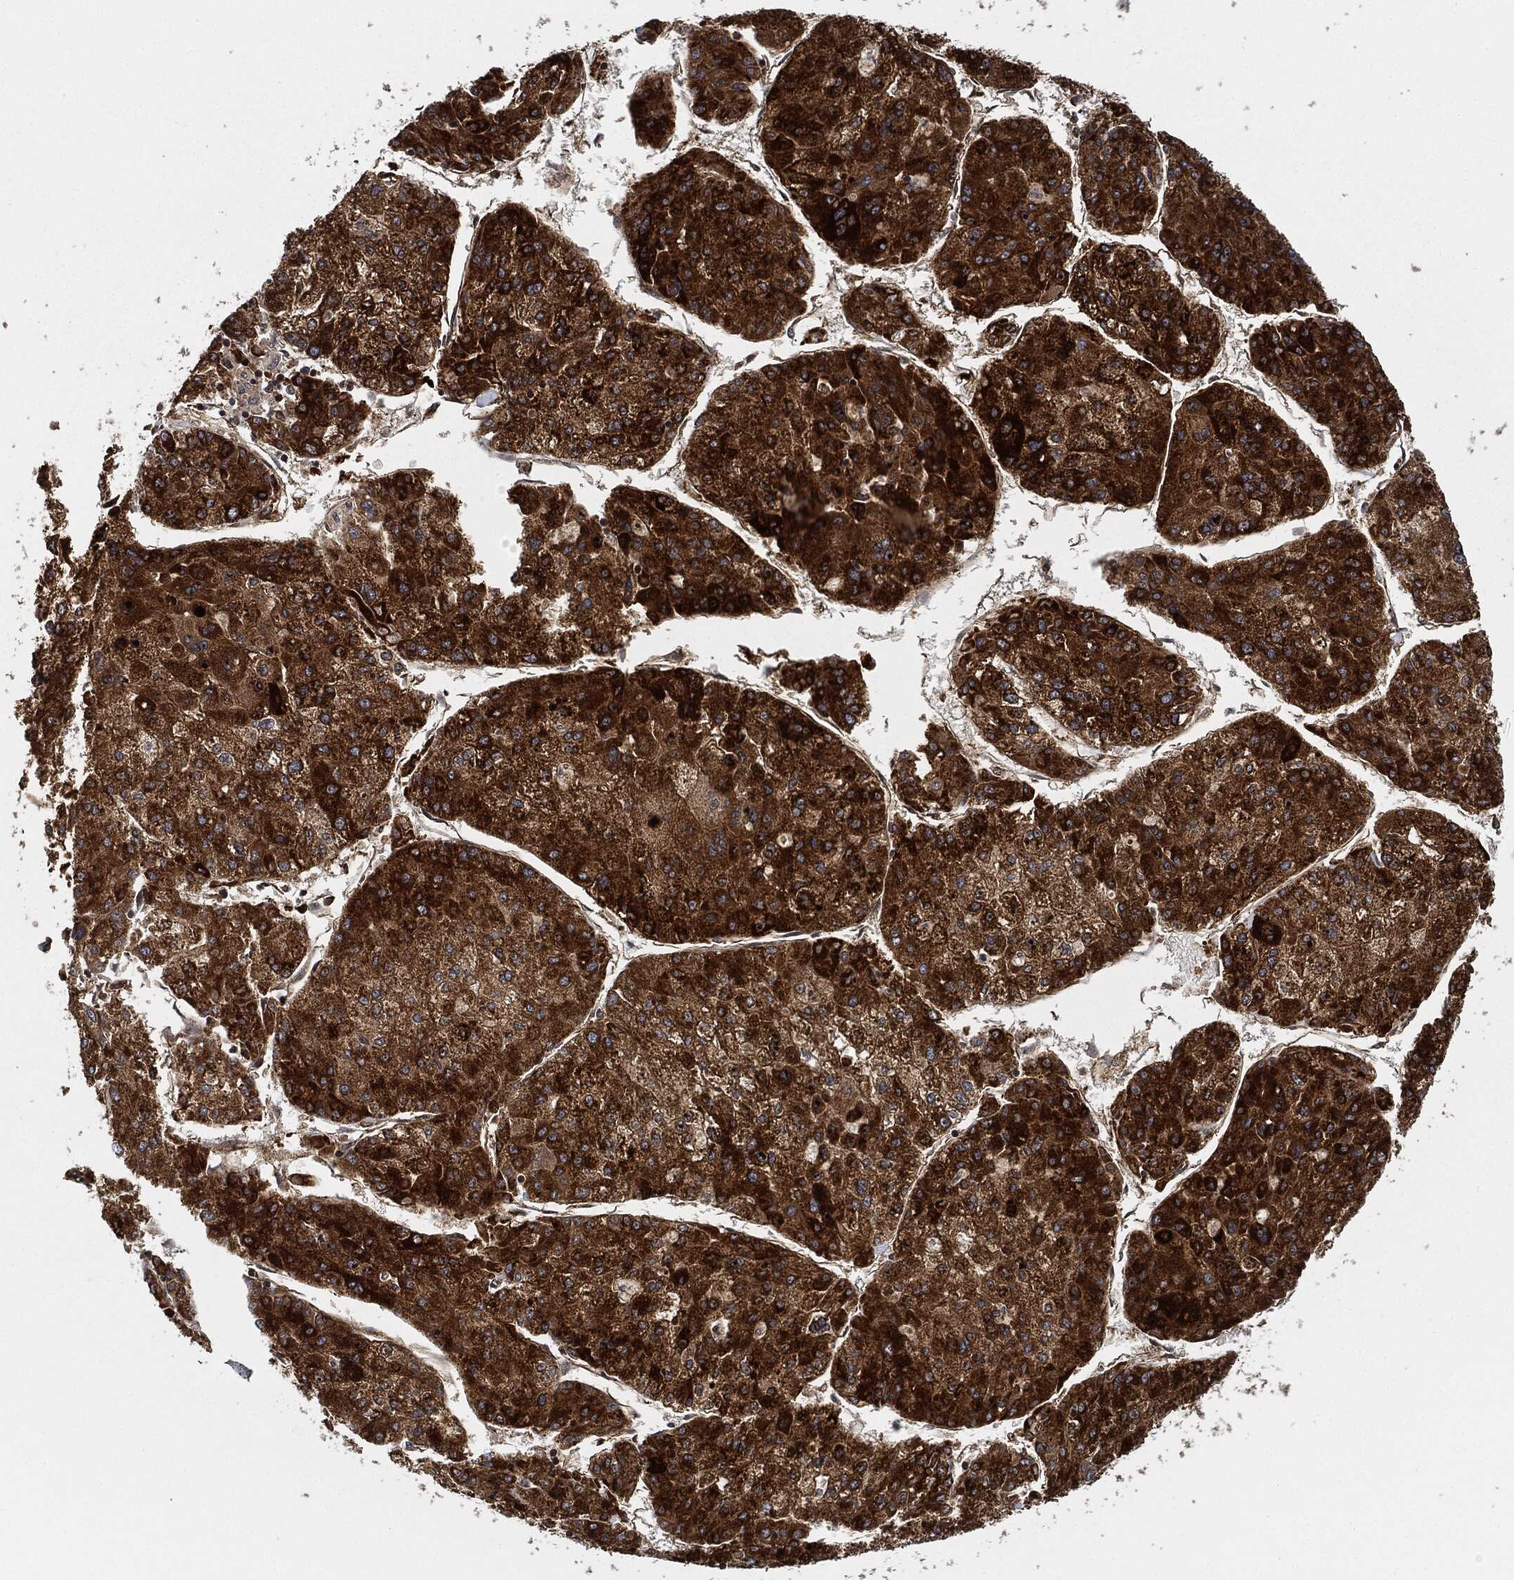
{"staining": {"intensity": "strong", "quantity": ">75%", "location": "cytoplasmic/membranous"}, "tissue": "liver cancer", "cell_type": "Tumor cells", "image_type": "cancer", "snomed": [{"axis": "morphology", "description": "Carcinoma, Hepatocellular, NOS"}, {"axis": "topography", "description": "Liver"}], "caption": "Liver cancer was stained to show a protein in brown. There is high levels of strong cytoplasmic/membranous positivity in approximately >75% of tumor cells.", "gene": "MAP3K3", "patient": {"sex": "male", "age": 43}}